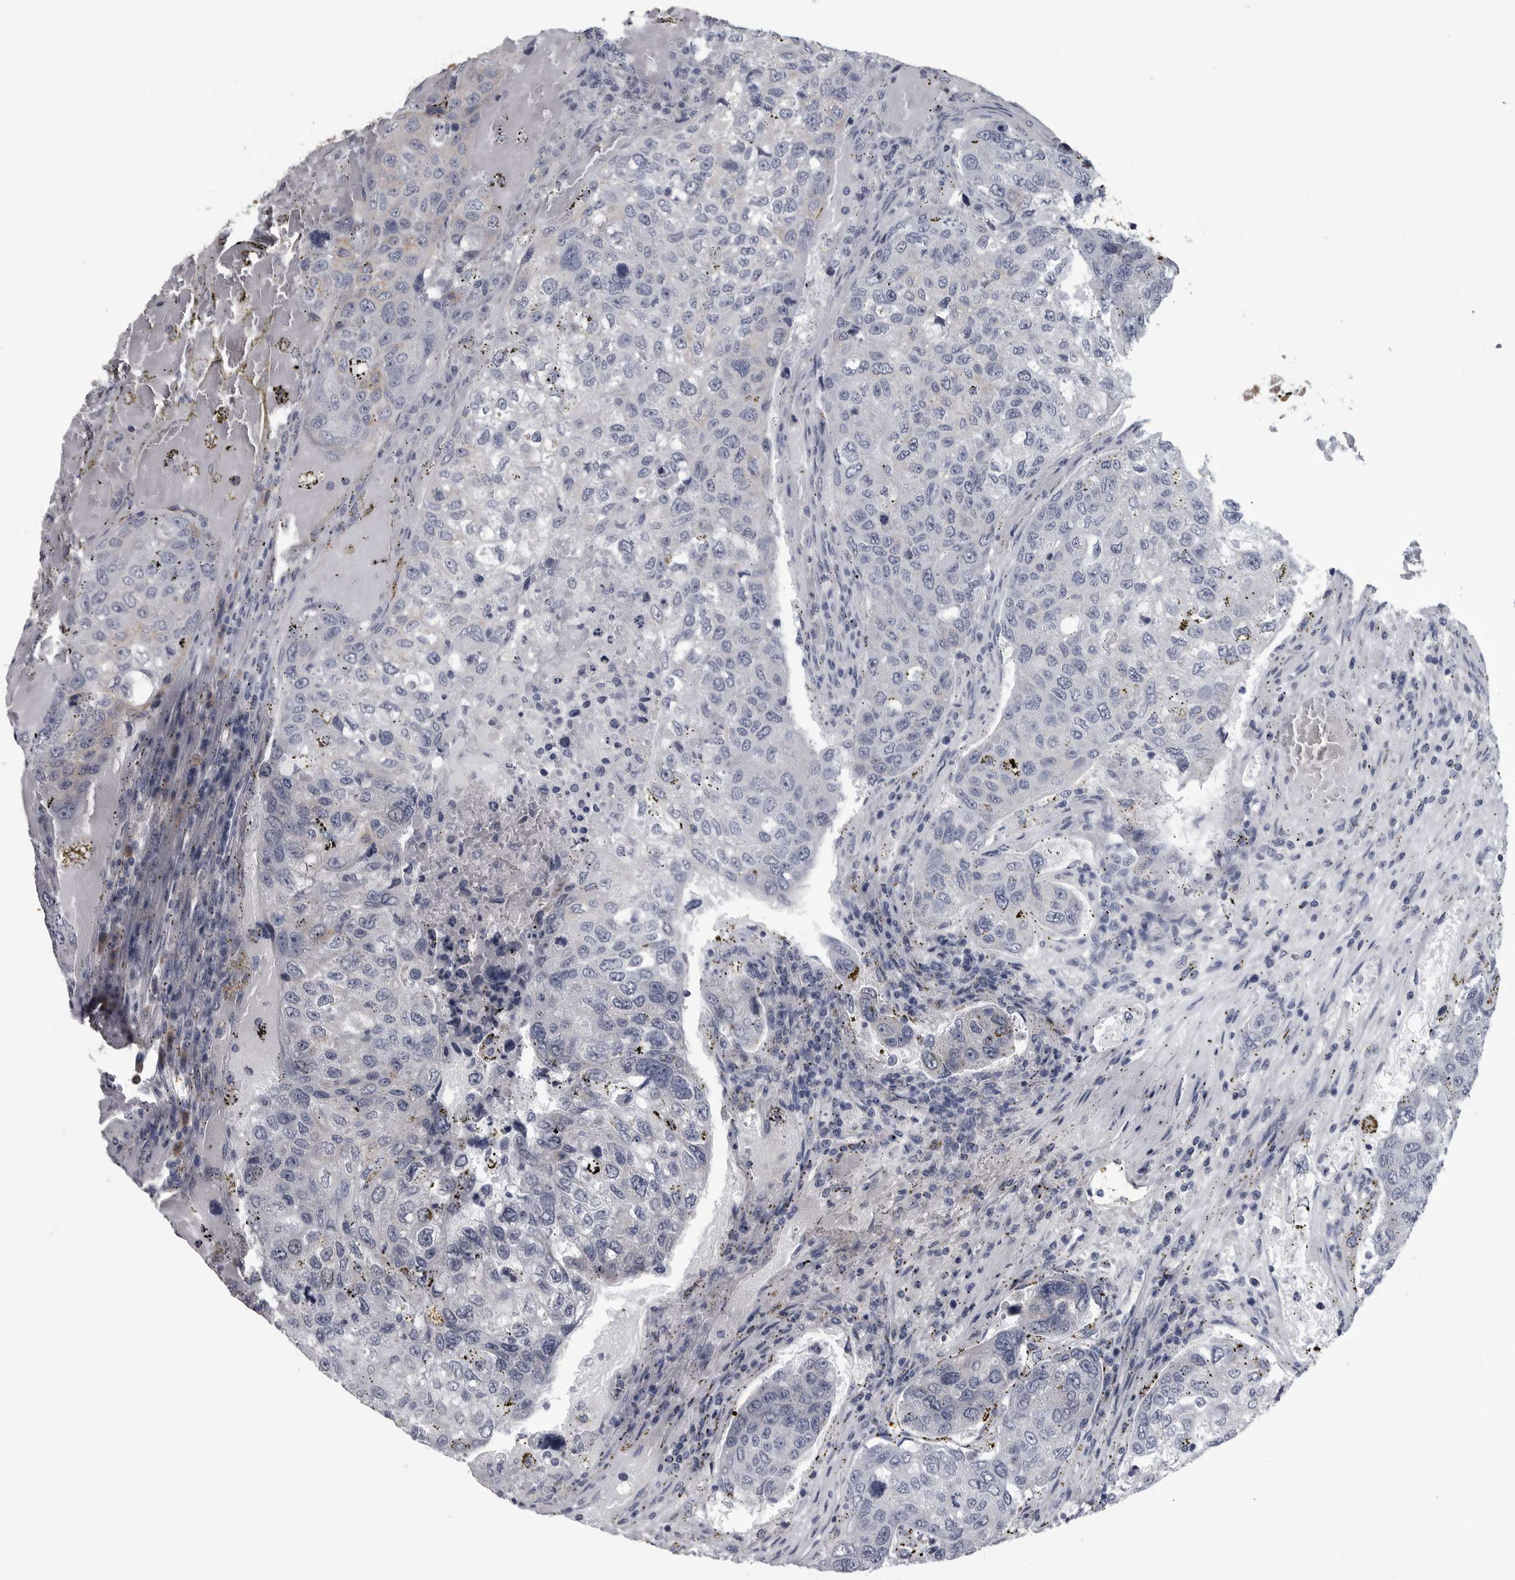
{"staining": {"intensity": "negative", "quantity": "none", "location": "none"}, "tissue": "urothelial cancer", "cell_type": "Tumor cells", "image_type": "cancer", "snomed": [{"axis": "morphology", "description": "Urothelial carcinoma, High grade"}, {"axis": "topography", "description": "Lymph node"}, {"axis": "topography", "description": "Urinary bladder"}], "caption": "This is a histopathology image of IHC staining of urothelial cancer, which shows no staining in tumor cells.", "gene": "MYOC", "patient": {"sex": "male", "age": 51}}